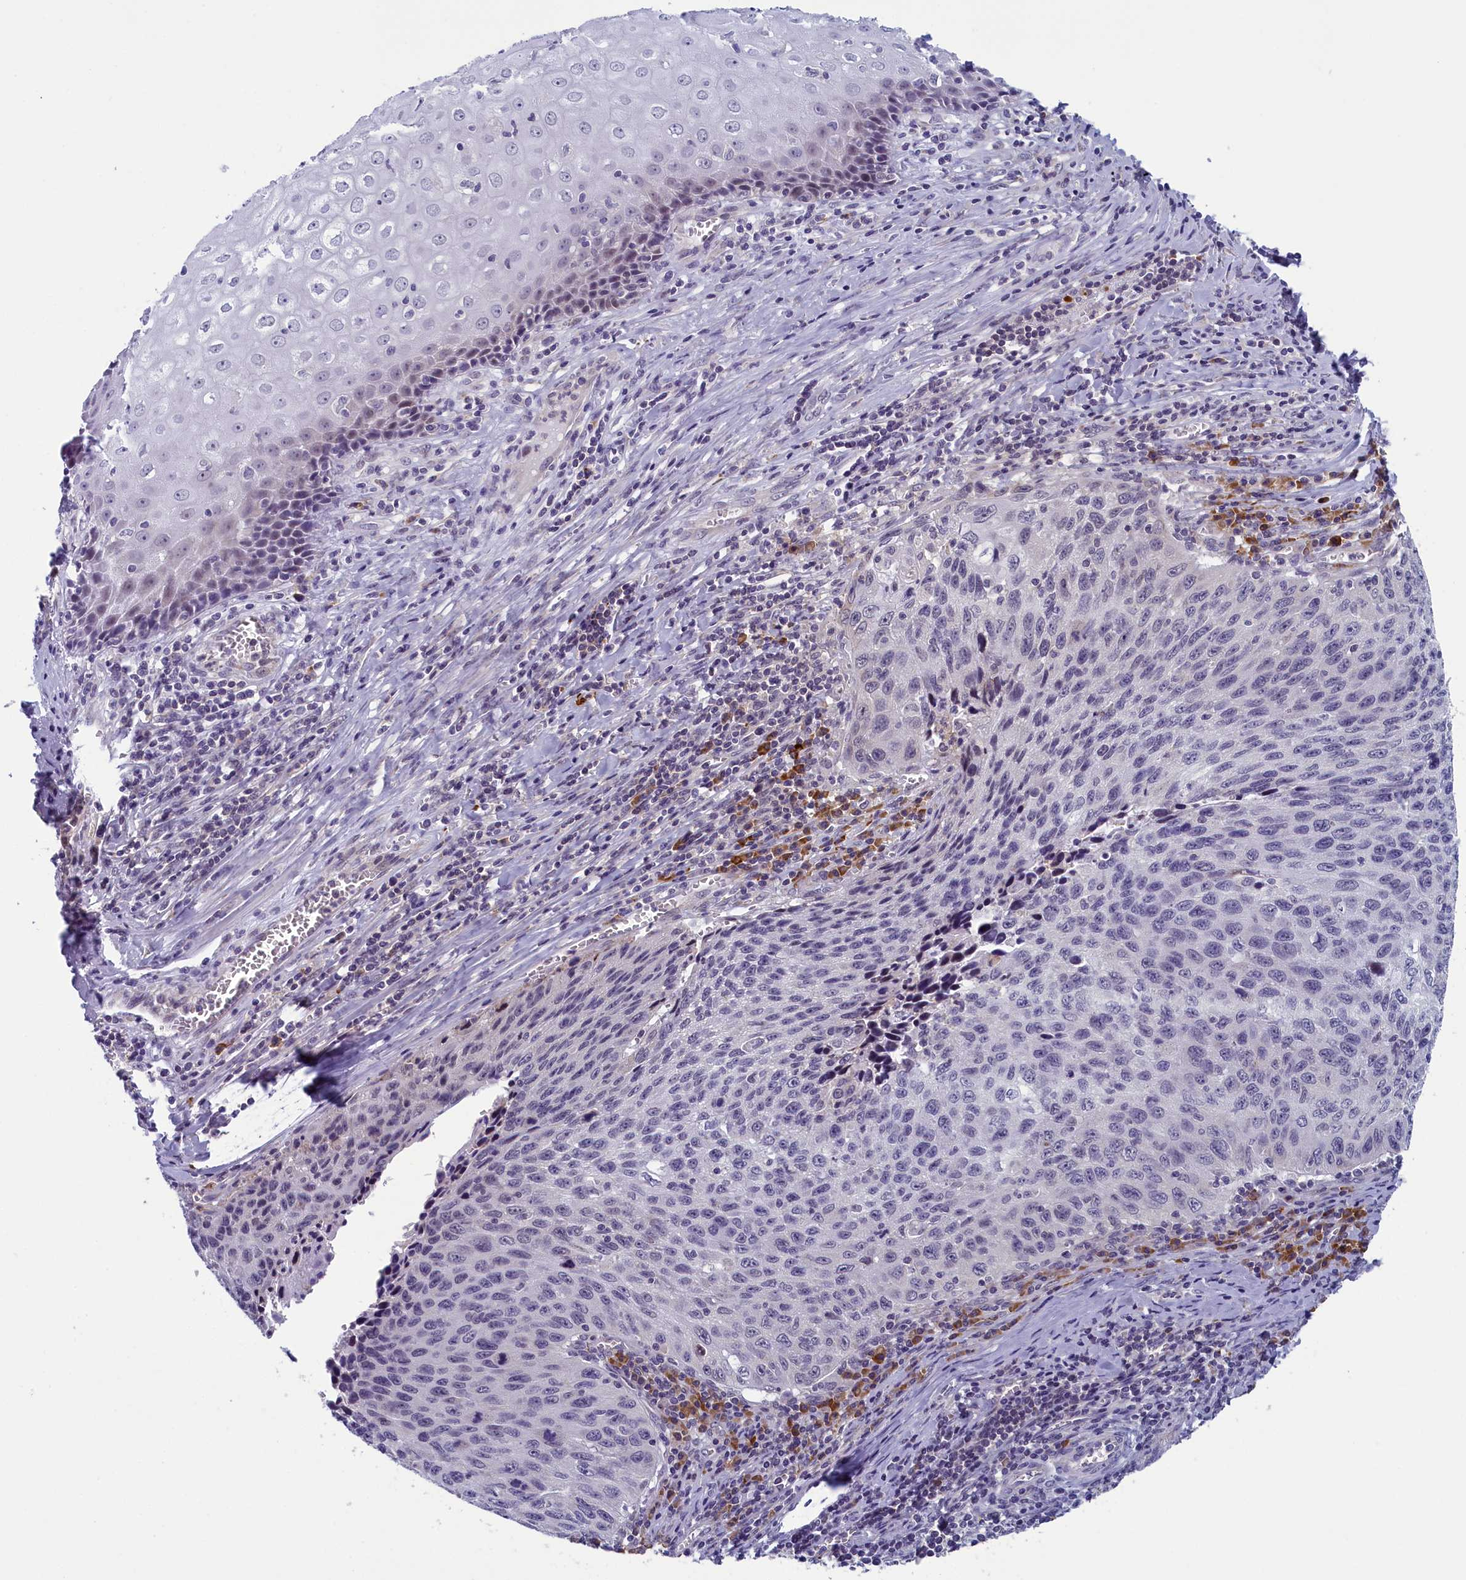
{"staining": {"intensity": "negative", "quantity": "none", "location": "none"}, "tissue": "cervical cancer", "cell_type": "Tumor cells", "image_type": "cancer", "snomed": [{"axis": "morphology", "description": "Squamous cell carcinoma, NOS"}, {"axis": "topography", "description": "Cervix"}], "caption": "Immunohistochemistry micrograph of neoplastic tissue: human squamous cell carcinoma (cervical) stained with DAB (3,3'-diaminobenzidine) demonstrates no significant protein expression in tumor cells. (Immunohistochemistry, brightfield microscopy, high magnification).", "gene": "CNEP1R1", "patient": {"sex": "female", "age": 53}}